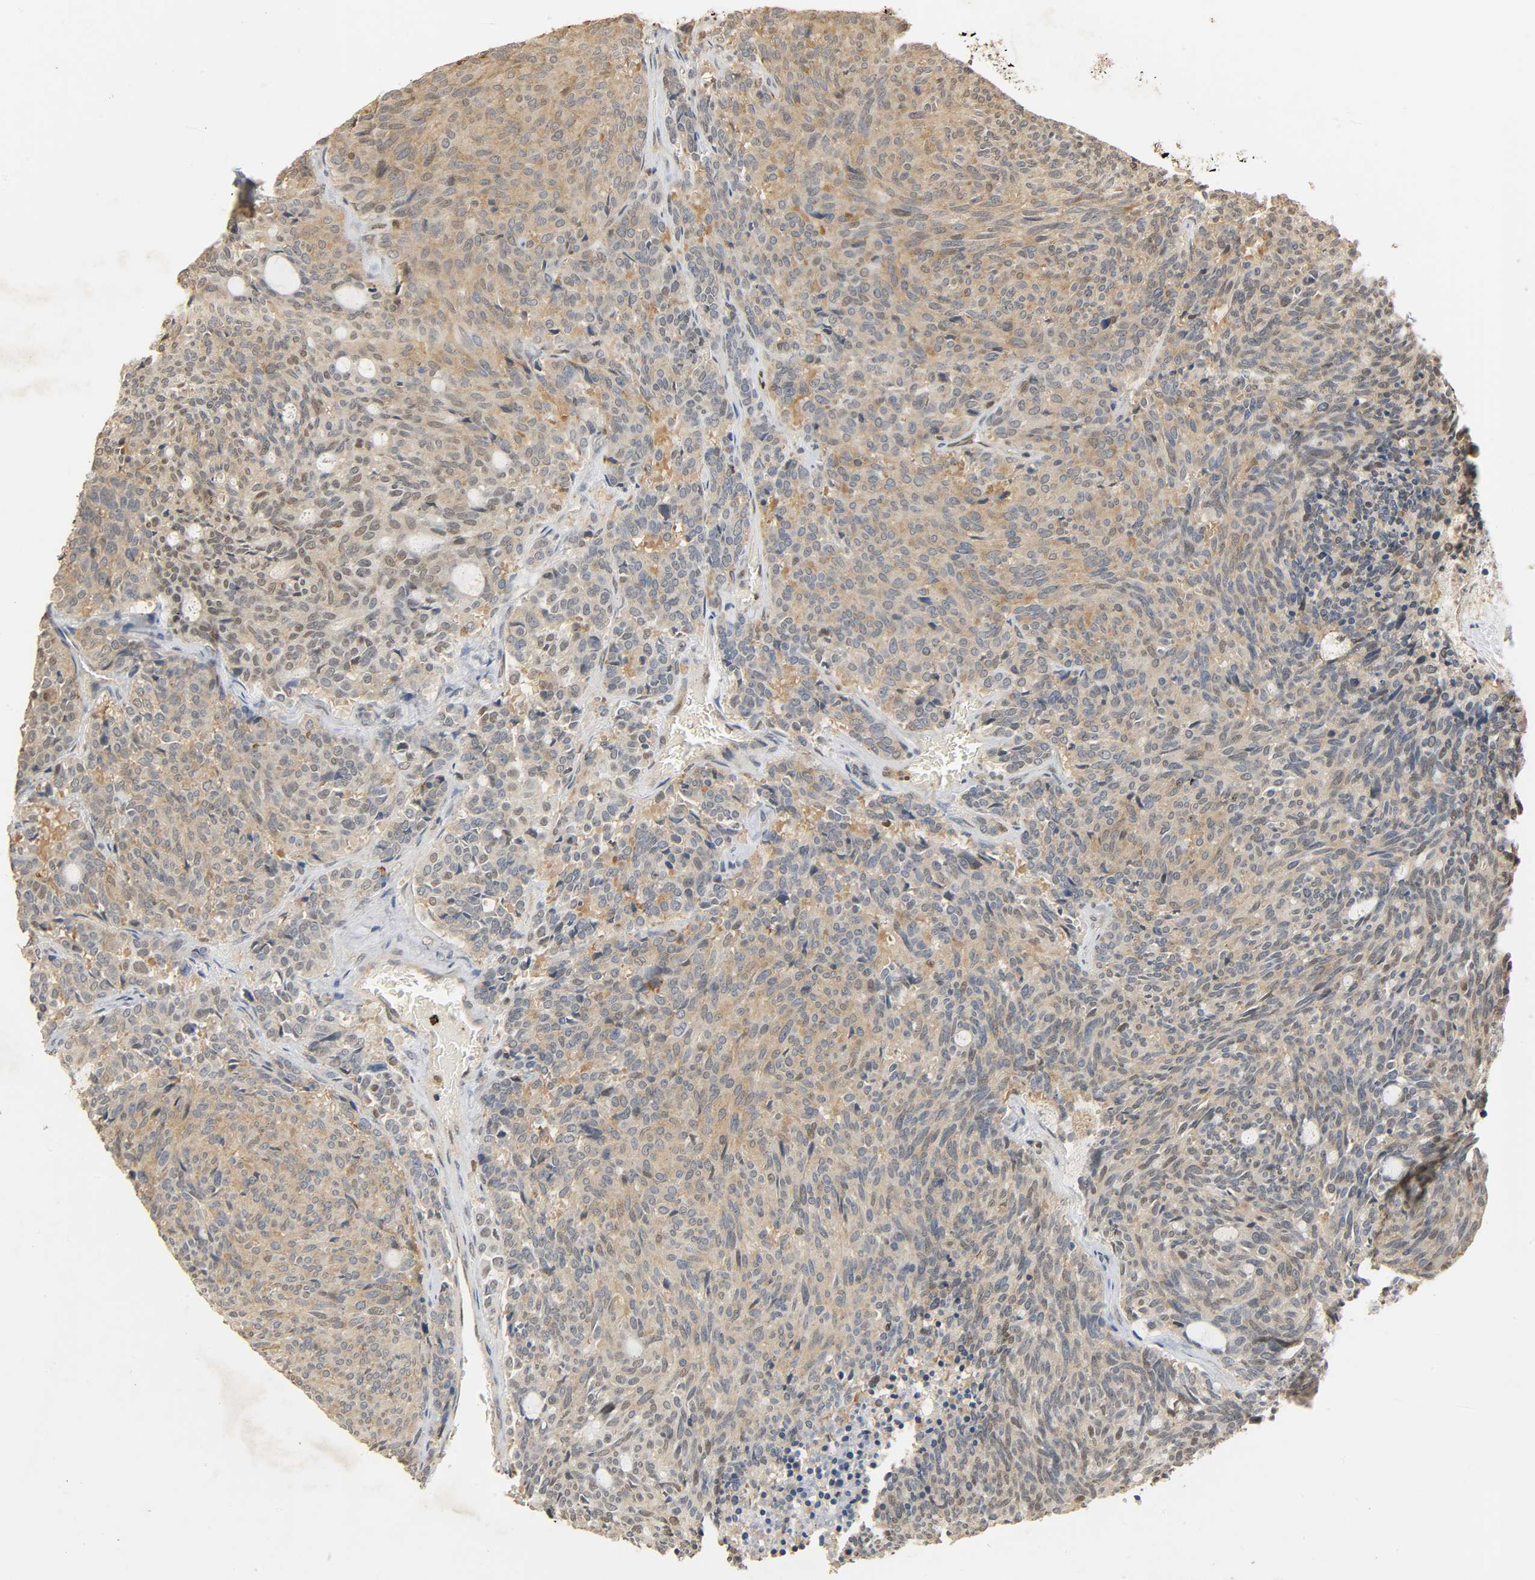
{"staining": {"intensity": "weak", "quantity": ">75%", "location": "cytoplasmic/membranous"}, "tissue": "carcinoid", "cell_type": "Tumor cells", "image_type": "cancer", "snomed": [{"axis": "morphology", "description": "Carcinoid, malignant, NOS"}, {"axis": "topography", "description": "Pancreas"}], "caption": "Immunohistochemistry (IHC) of carcinoid demonstrates low levels of weak cytoplasmic/membranous positivity in approximately >75% of tumor cells. Using DAB (3,3'-diaminobenzidine) (brown) and hematoxylin (blue) stains, captured at high magnification using brightfield microscopy.", "gene": "ZFPM2", "patient": {"sex": "female", "age": 54}}